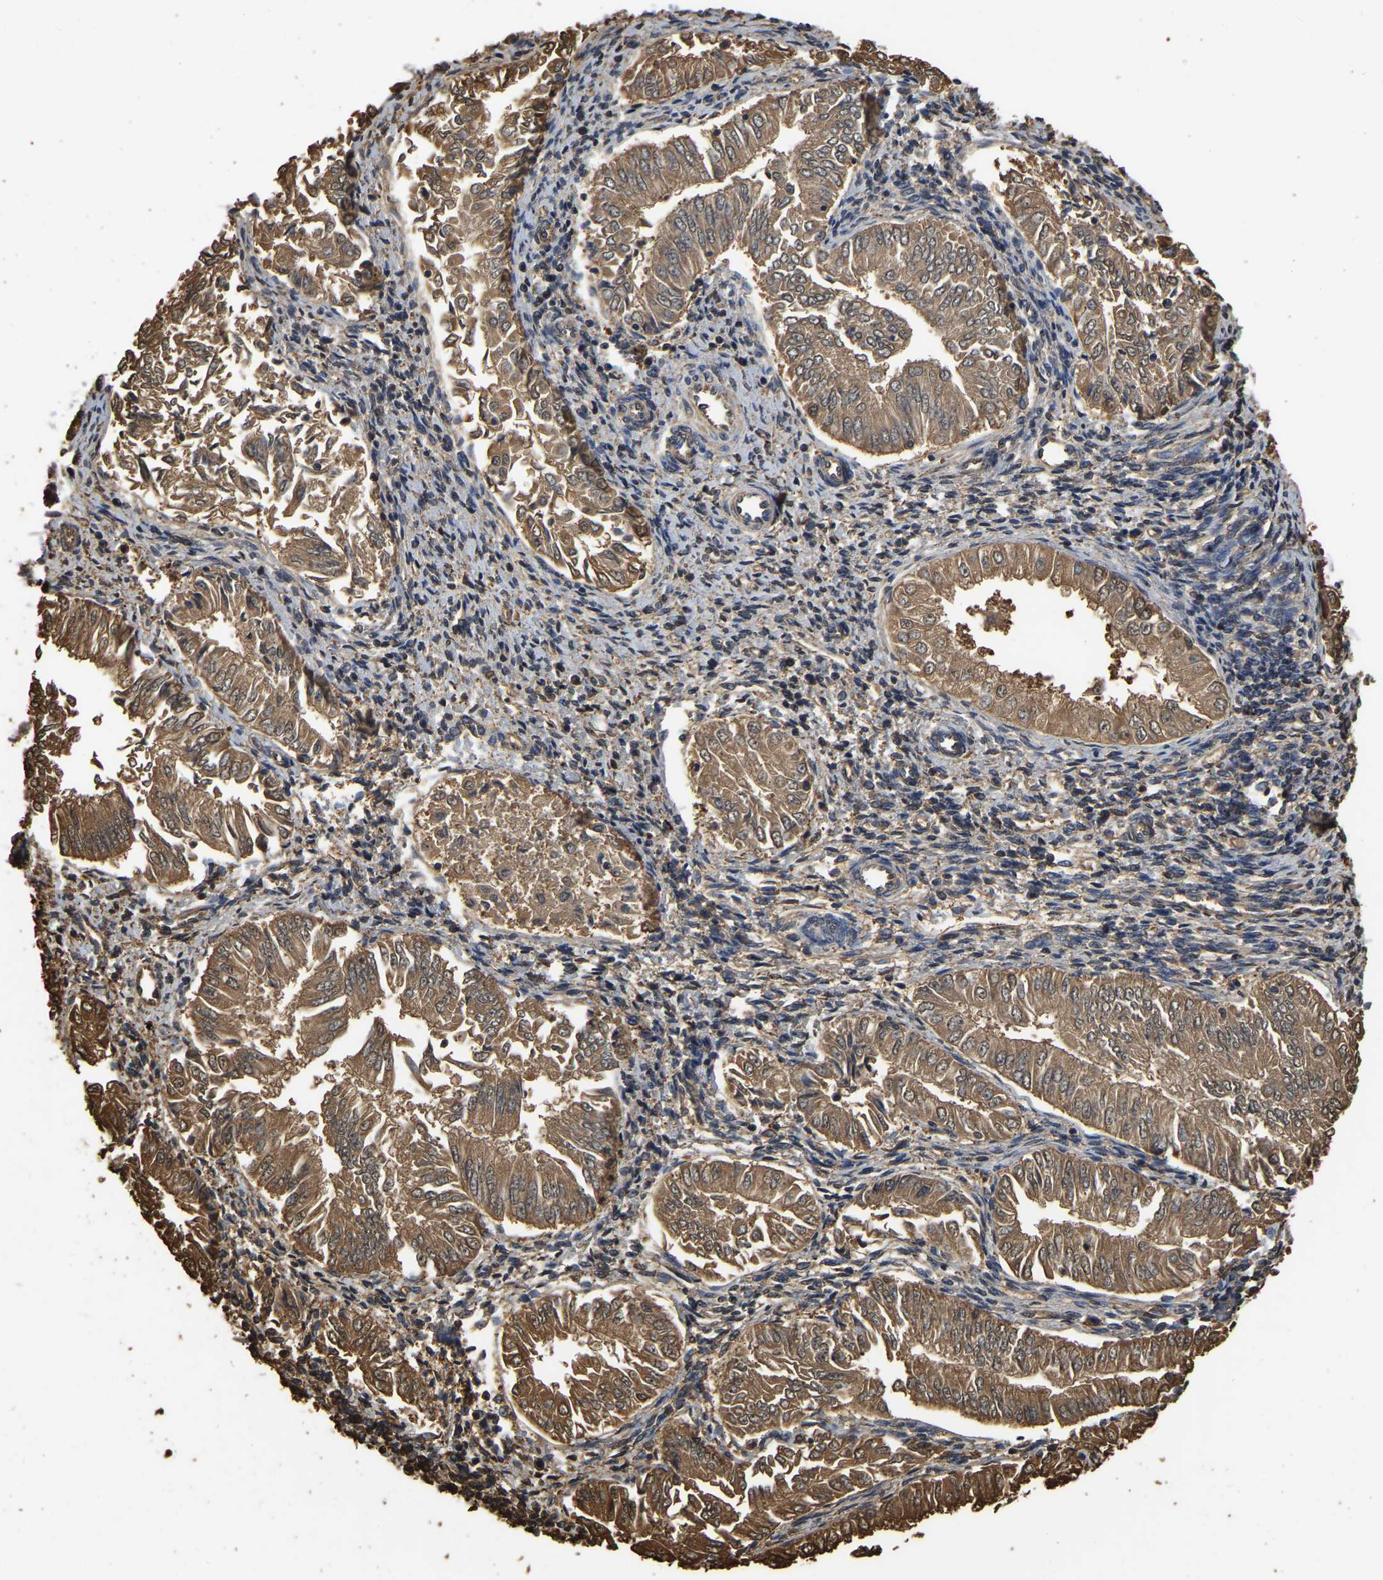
{"staining": {"intensity": "moderate", "quantity": ">75%", "location": "cytoplasmic/membranous"}, "tissue": "endometrial cancer", "cell_type": "Tumor cells", "image_type": "cancer", "snomed": [{"axis": "morphology", "description": "Adenocarcinoma, NOS"}, {"axis": "topography", "description": "Endometrium"}], "caption": "Endometrial cancer (adenocarcinoma) stained with DAB immunohistochemistry reveals medium levels of moderate cytoplasmic/membranous staining in about >75% of tumor cells.", "gene": "LDHB", "patient": {"sex": "female", "age": 53}}